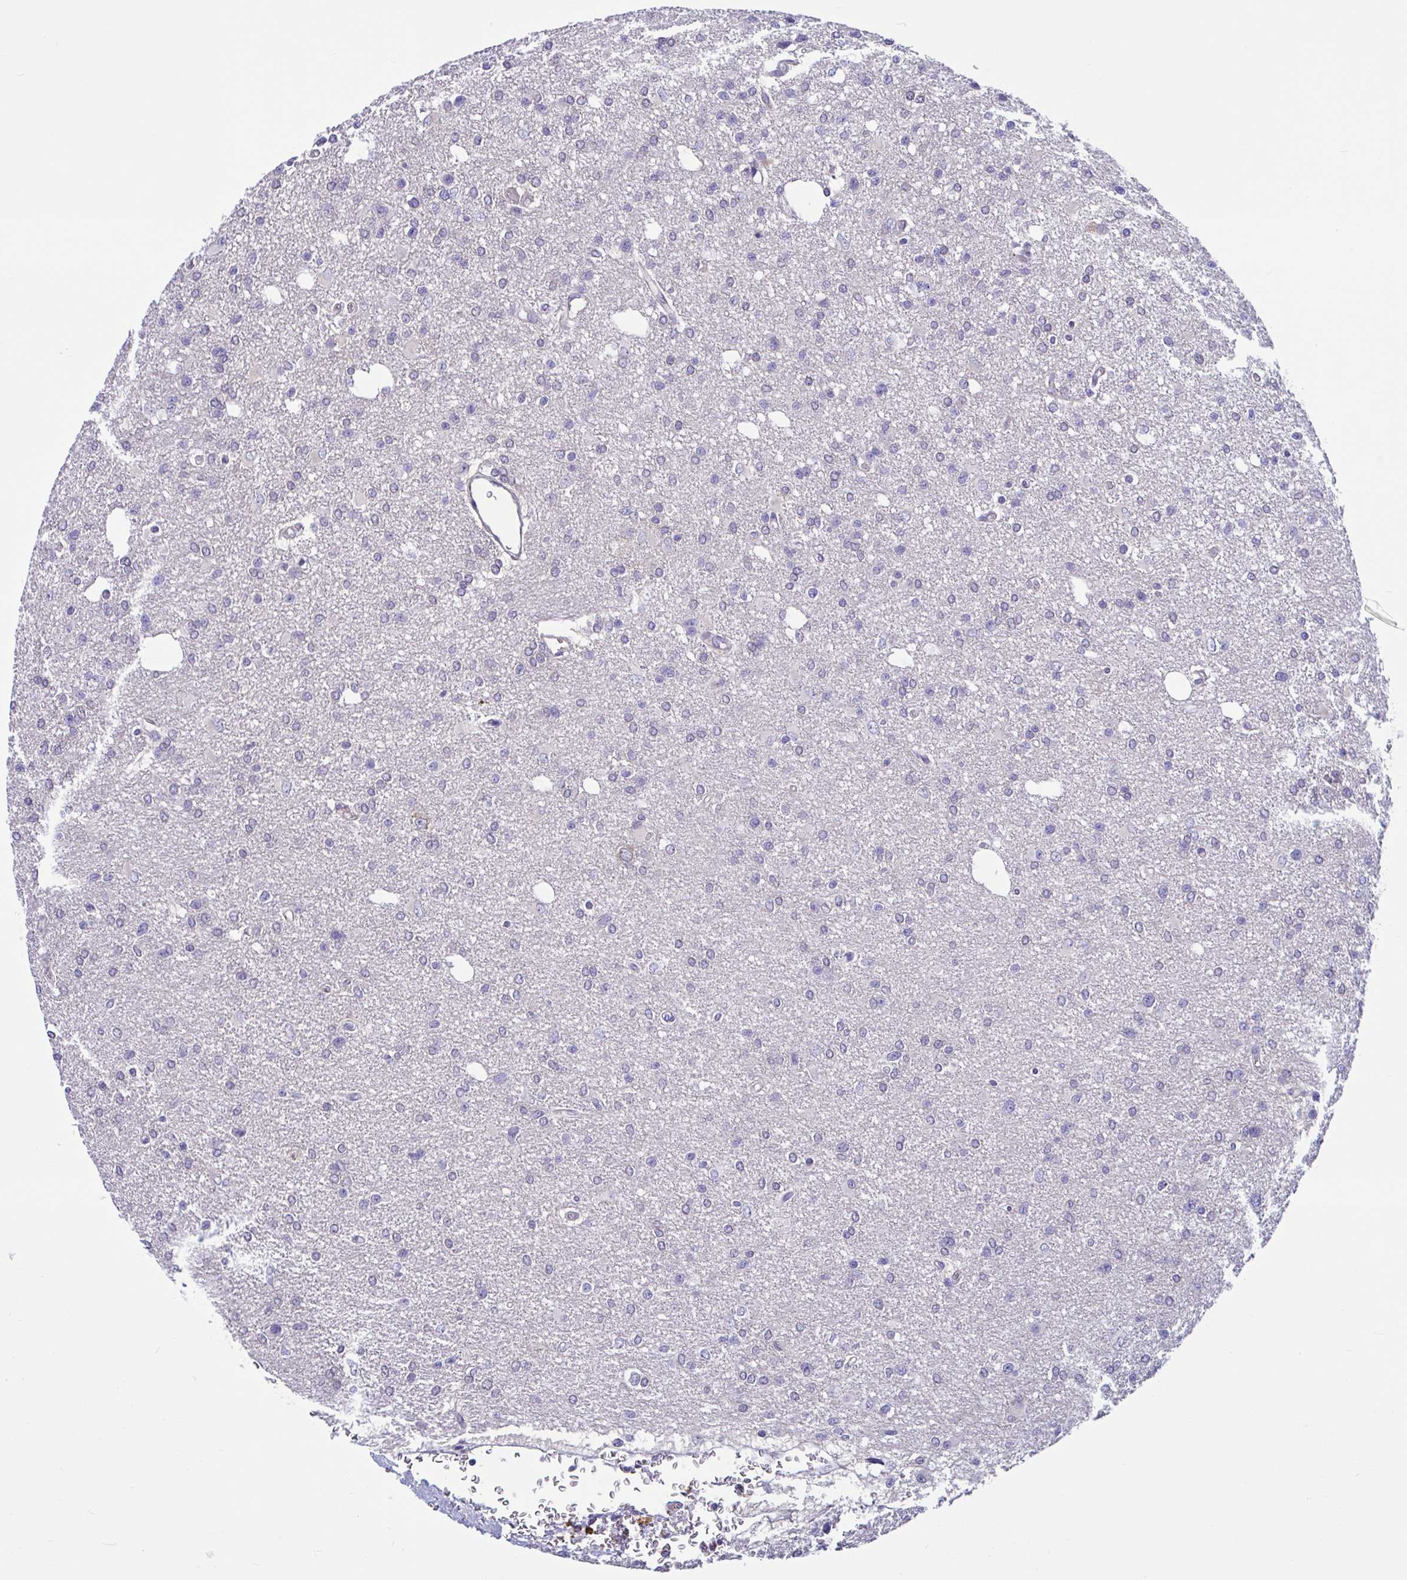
{"staining": {"intensity": "negative", "quantity": "none", "location": "none"}, "tissue": "glioma", "cell_type": "Tumor cells", "image_type": "cancer", "snomed": [{"axis": "morphology", "description": "Glioma, malignant, Low grade"}, {"axis": "topography", "description": "Brain"}], "caption": "Tumor cells show no significant protein staining in malignant glioma (low-grade). The staining is performed using DAB brown chromogen with nuclei counter-stained in using hematoxylin.", "gene": "WBP1", "patient": {"sex": "male", "age": 26}}